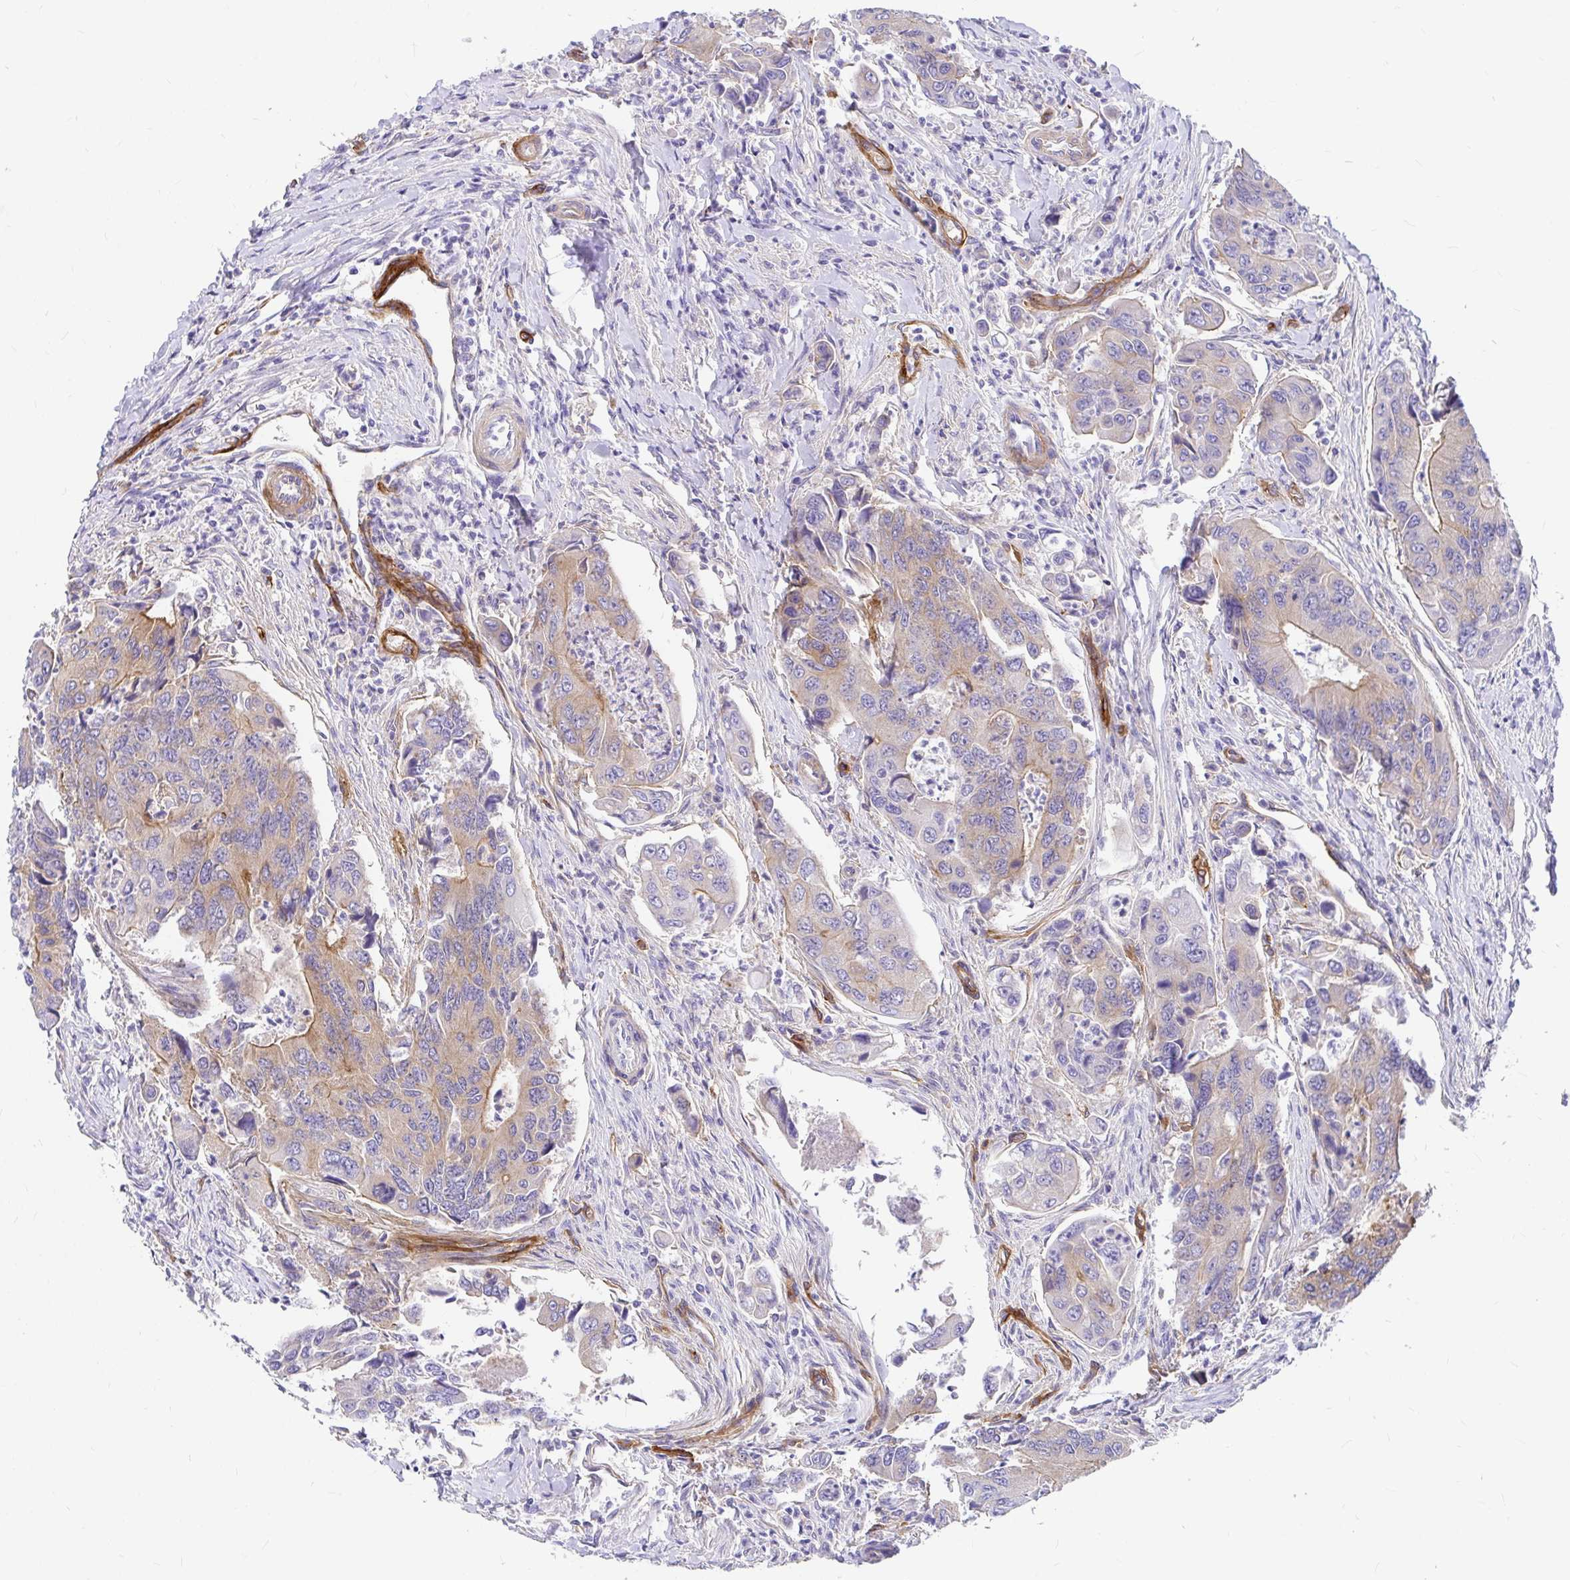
{"staining": {"intensity": "weak", "quantity": "25%-75%", "location": "cytoplasmic/membranous"}, "tissue": "colorectal cancer", "cell_type": "Tumor cells", "image_type": "cancer", "snomed": [{"axis": "morphology", "description": "Adenocarcinoma, NOS"}, {"axis": "topography", "description": "Colon"}], "caption": "DAB (3,3'-diaminobenzidine) immunohistochemical staining of adenocarcinoma (colorectal) displays weak cytoplasmic/membranous protein positivity in approximately 25%-75% of tumor cells.", "gene": "MYO1B", "patient": {"sex": "female", "age": 67}}